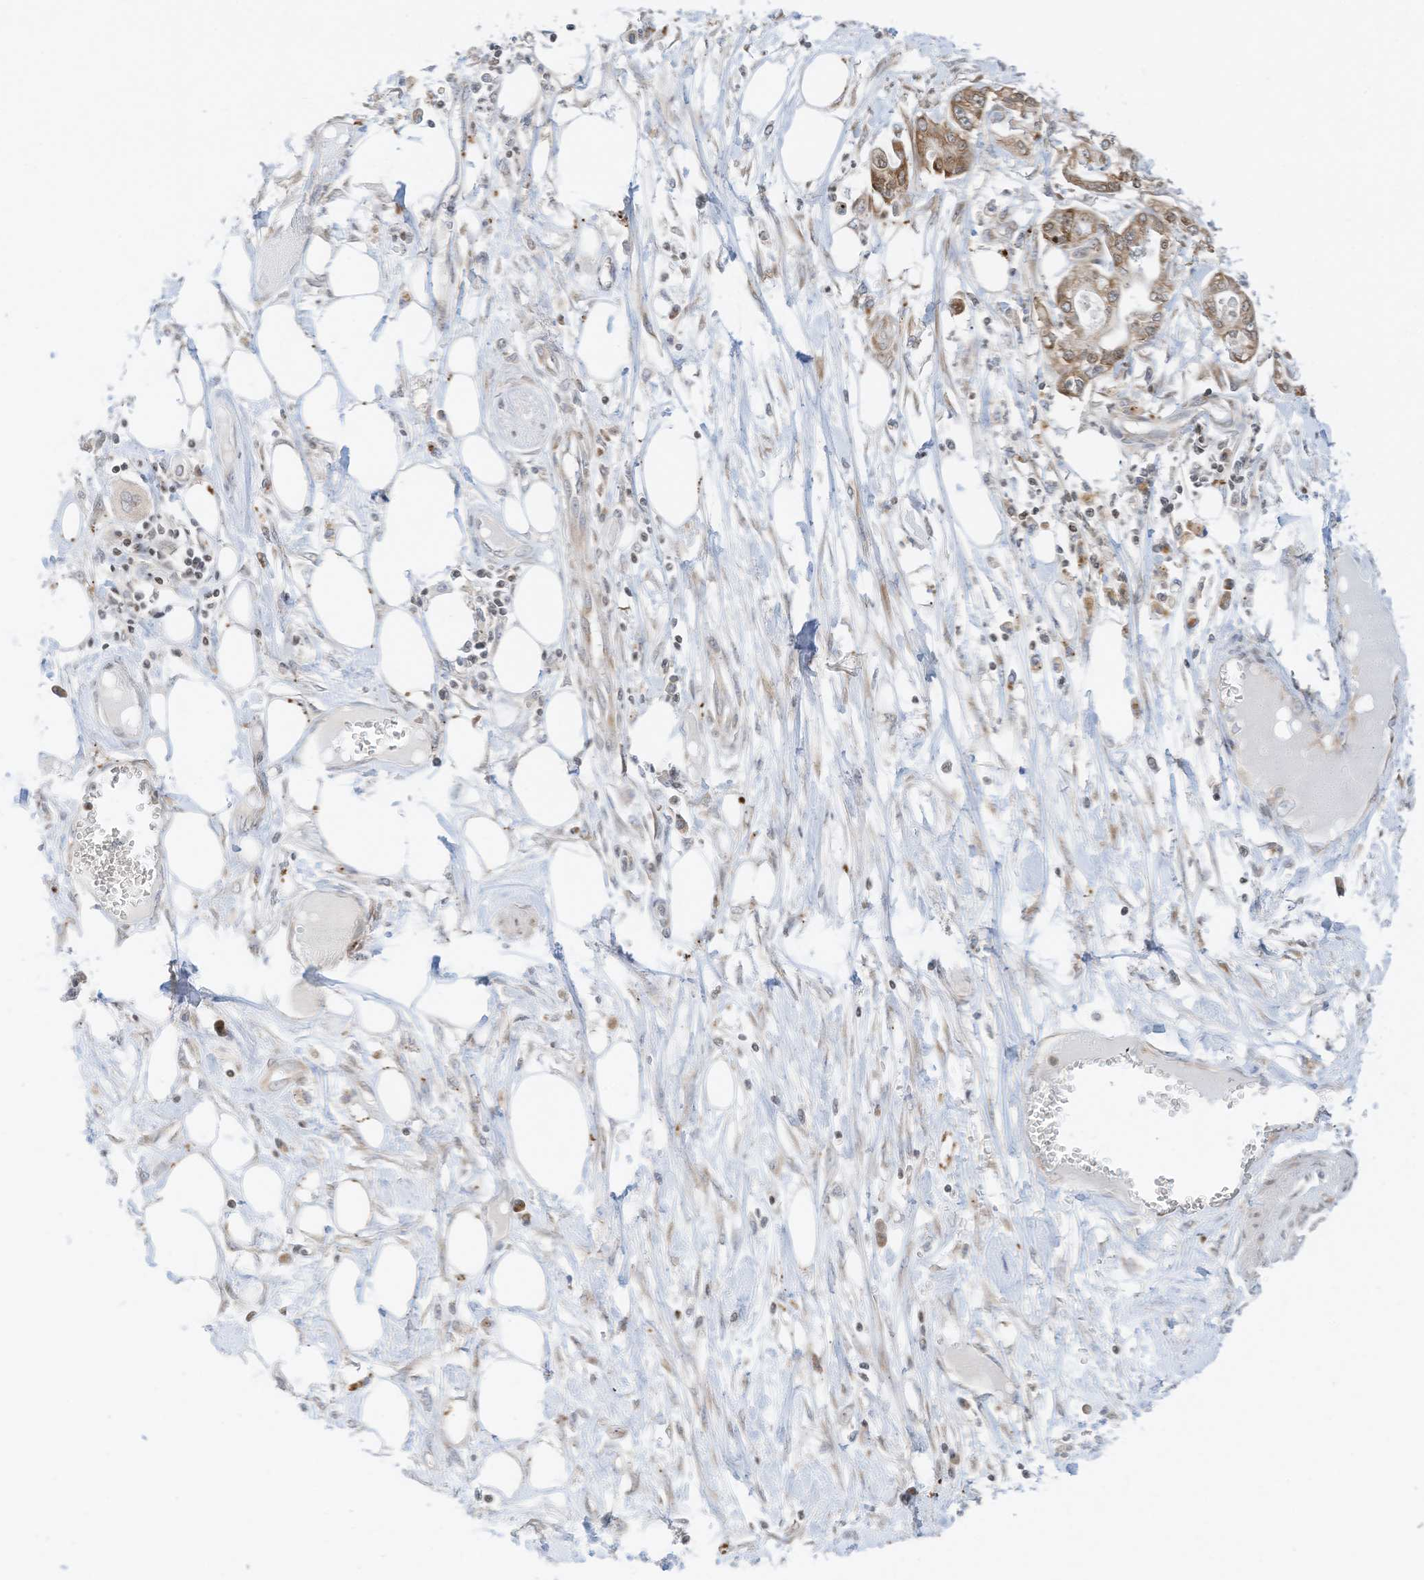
{"staining": {"intensity": "moderate", "quantity": ">75%", "location": "cytoplasmic/membranous"}, "tissue": "pancreatic cancer", "cell_type": "Tumor cells", "image_type": "cancer", "snomed": [{"axis": "morphology", "description": "Adenocarcinoma, NOS"}, {"axis": "topography", "description": "Pancreas"}], "caption": "IHC micrograph of human pancreatic cancer stained for a protein (brown), which shows medium levels of moderate cytoplasmic/membranous expression in about >75% of tumor cells.", "gene": "EDF1", "patient": {"sex": "male", "age": 68}}